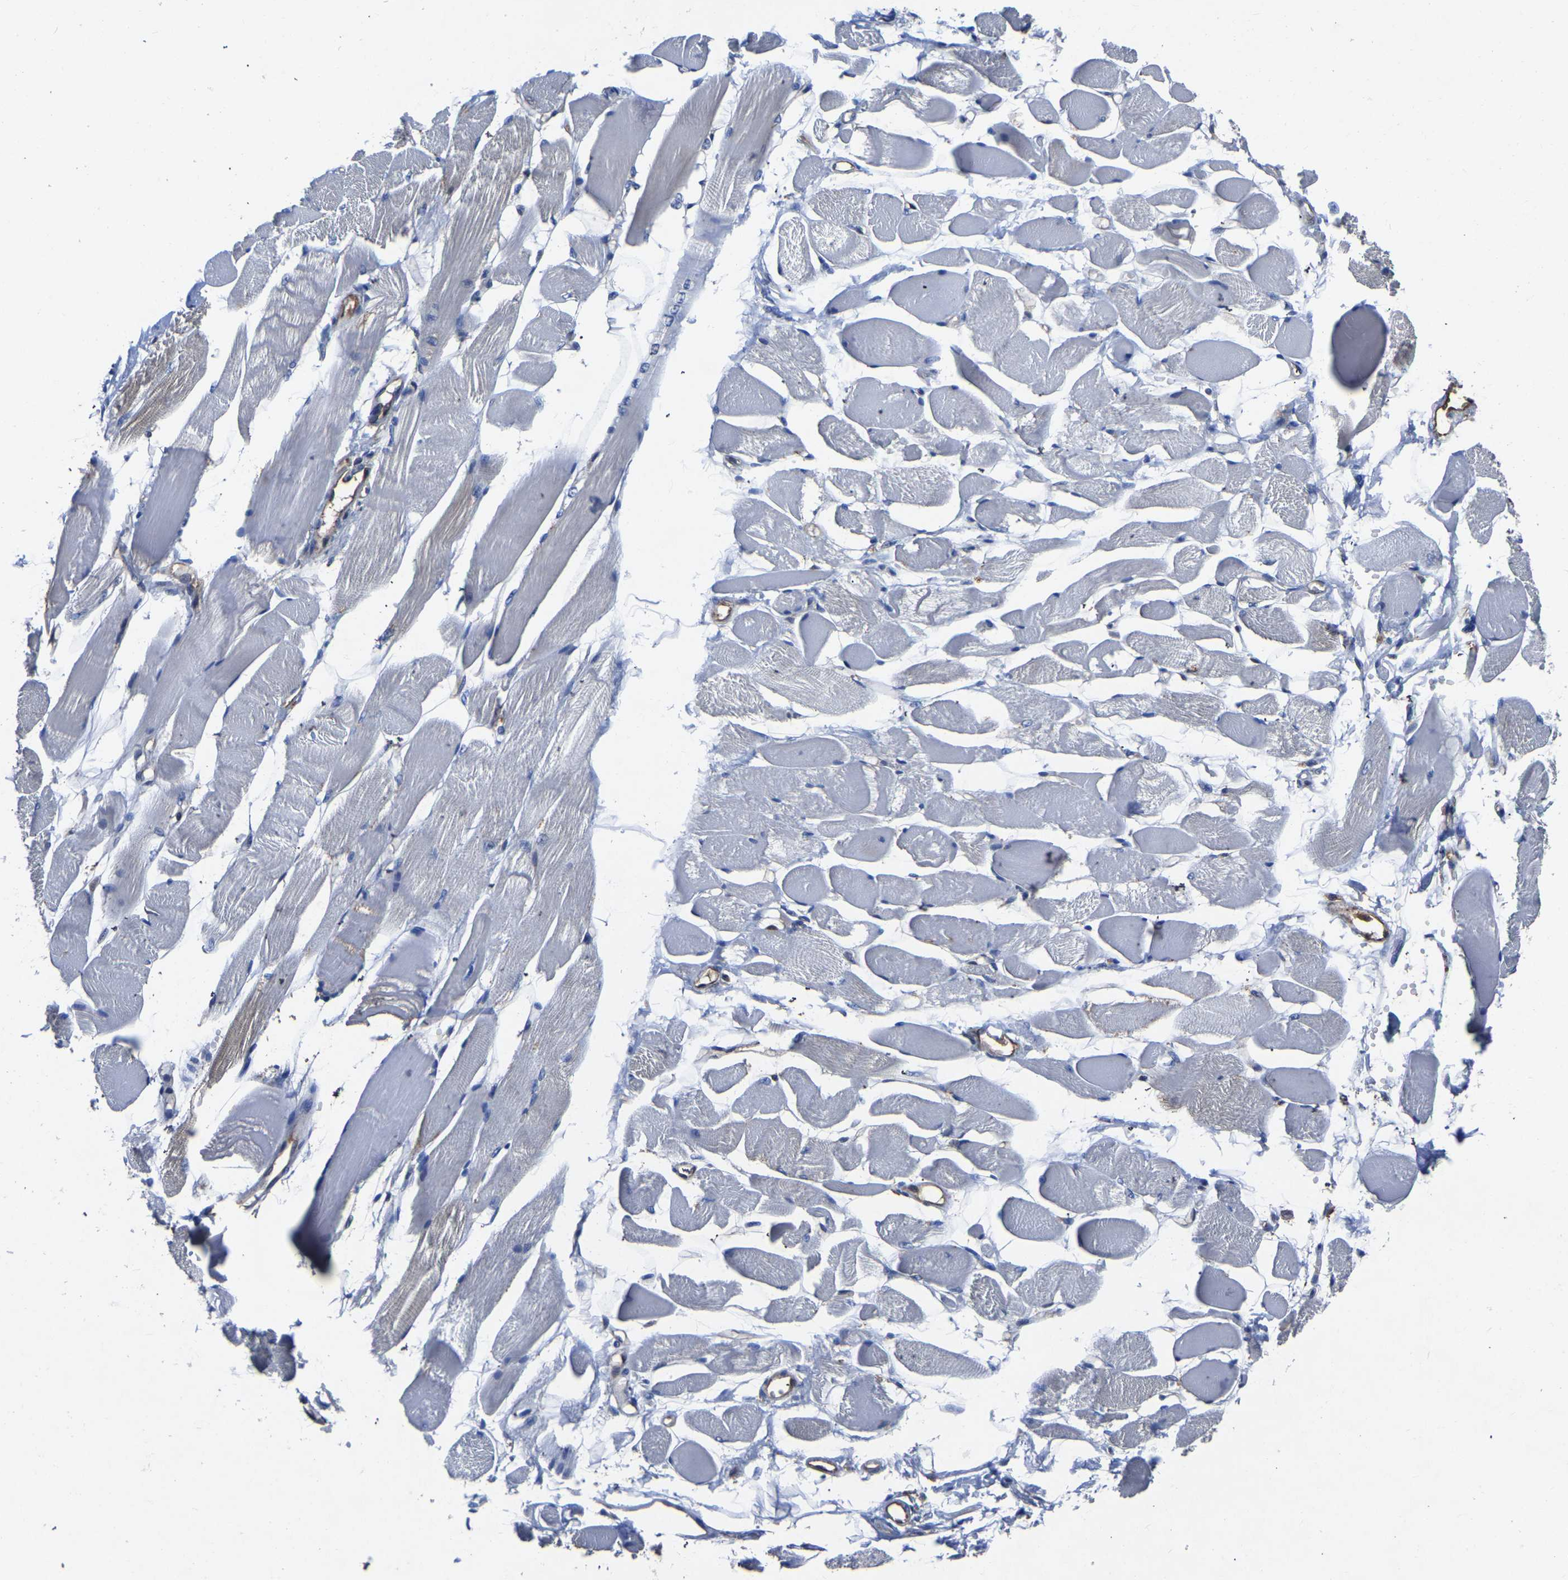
{"staining": {"intensity": "moderate", "quantity": "<25%", "location": "cytoplasmic/membranous"}, "tissue": "skeletal muscle", "cell_type": "Myocytes", "image_type": "normal", "snomed": [{"axis": "morphology", "description": "Normal tissue, NOS"}, {"axis": "topography", "description": "Skeletal muscle"}, {"axis": "topography", "description": "Peripheral nerve tissue"}], "caption": "Immunohistochemical staining of unremarkable human skeletal muscle reveals <25% levels of moderate cytoplasmic/membranous protein positivity in about <25% of myocytes. The staining is performed using DAB (3,3'-diaminobenzidine) brown chromogen to label protein expression. The nuclei are counter-stained blue using hematoxylin.", "gene": "ATG2B", "patient": {"sex": "female", "age": 84}}